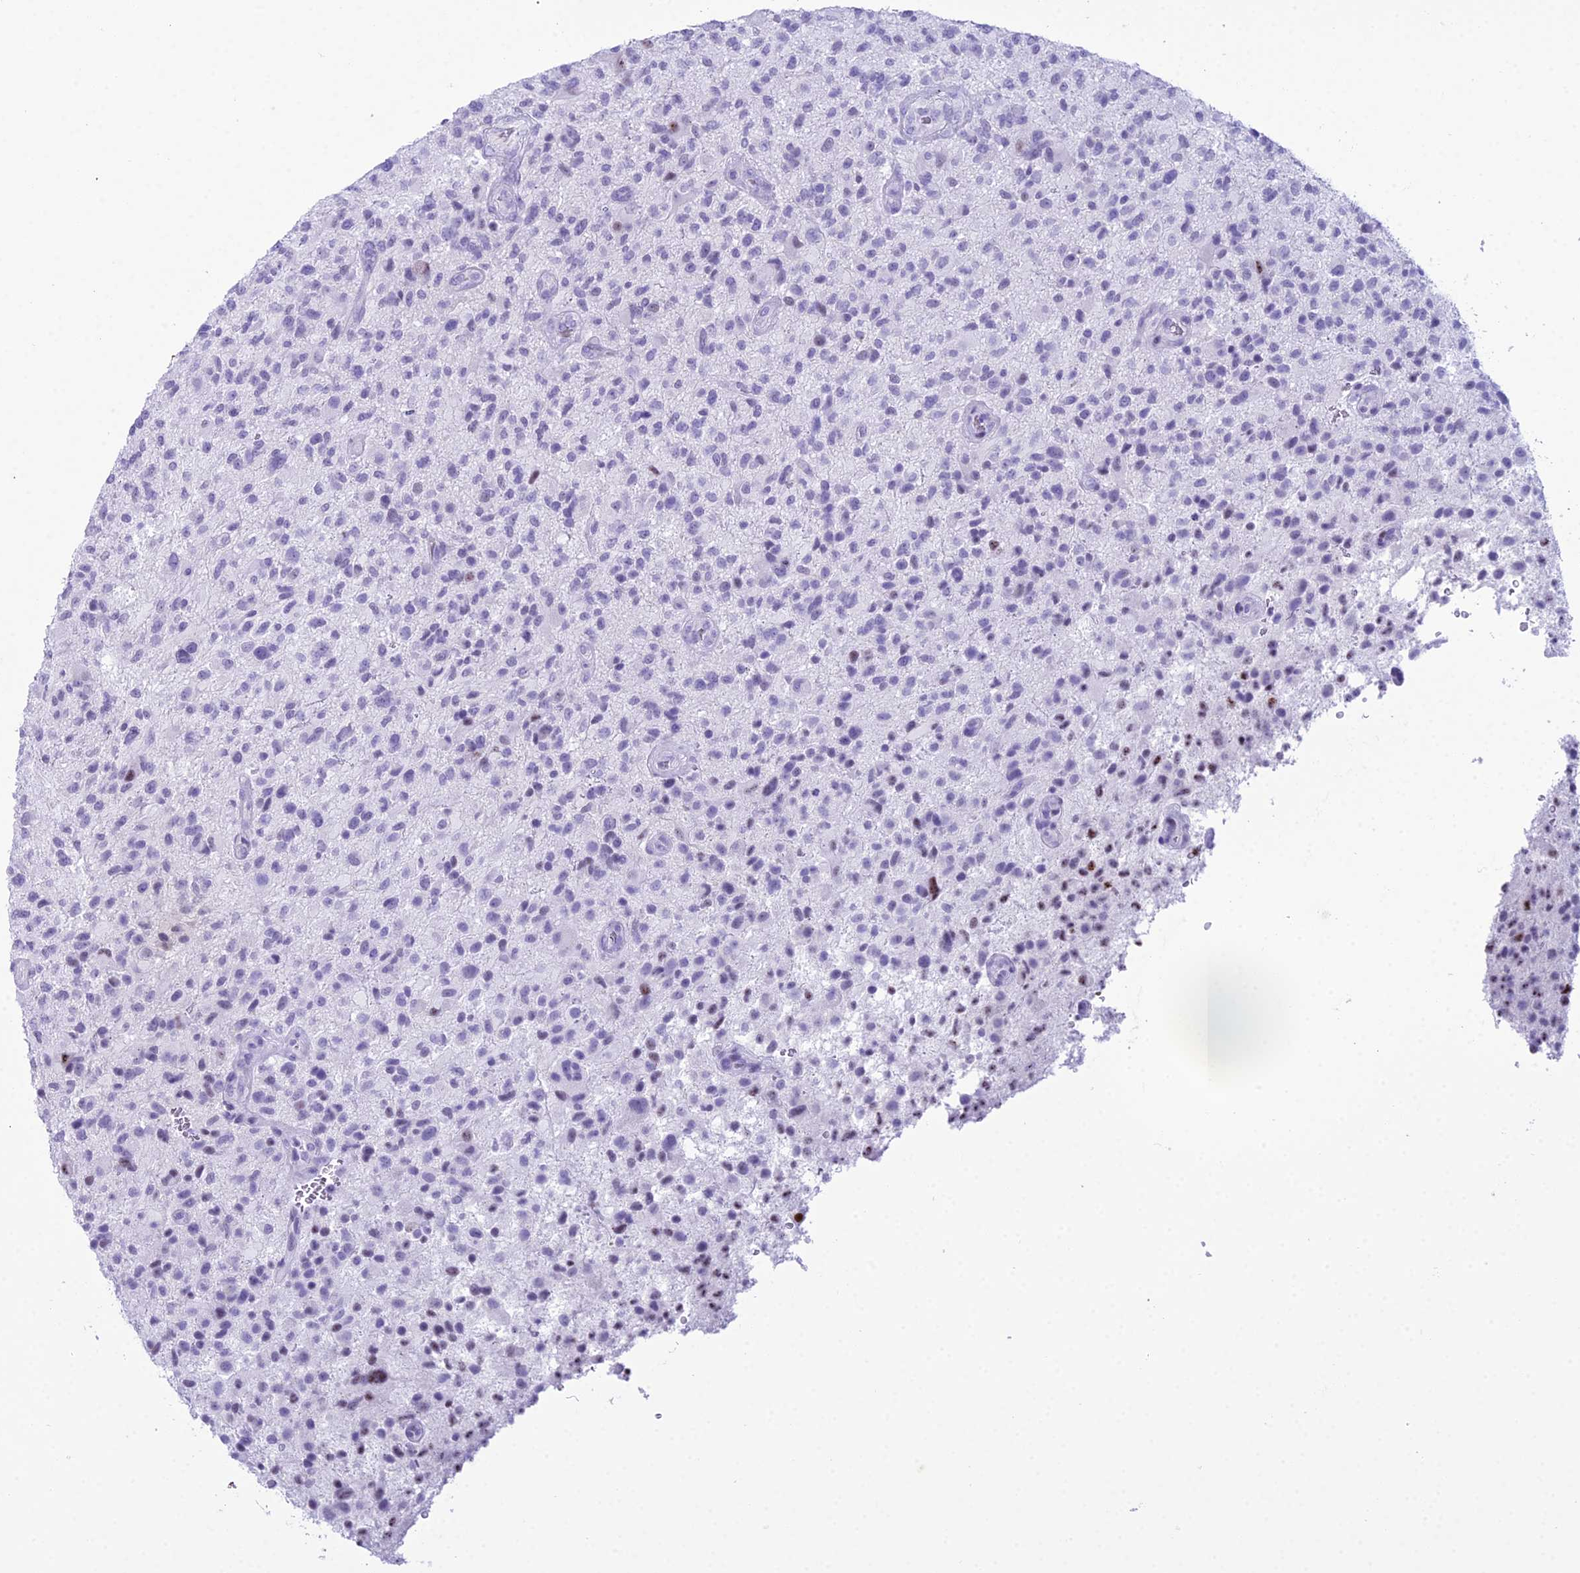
{"staining": {"intensity": "negative", "quantity": "none", "location": "none"}, "tissue": "glioma", "cell_type": "Tumor cells", "image_type": "cancer", "snomed": [{"axis": "morphology", "description": "Glioma, malignant, High grade"}, {"axis": "topography", "description": "Brain"}], "caption": "Immunohistochemistry (IHC) of human malignant high-grade glioma shows no expression in tumor cells.", "gene": "RNPS1", "patient": {"sex": "male", "age": 47}}